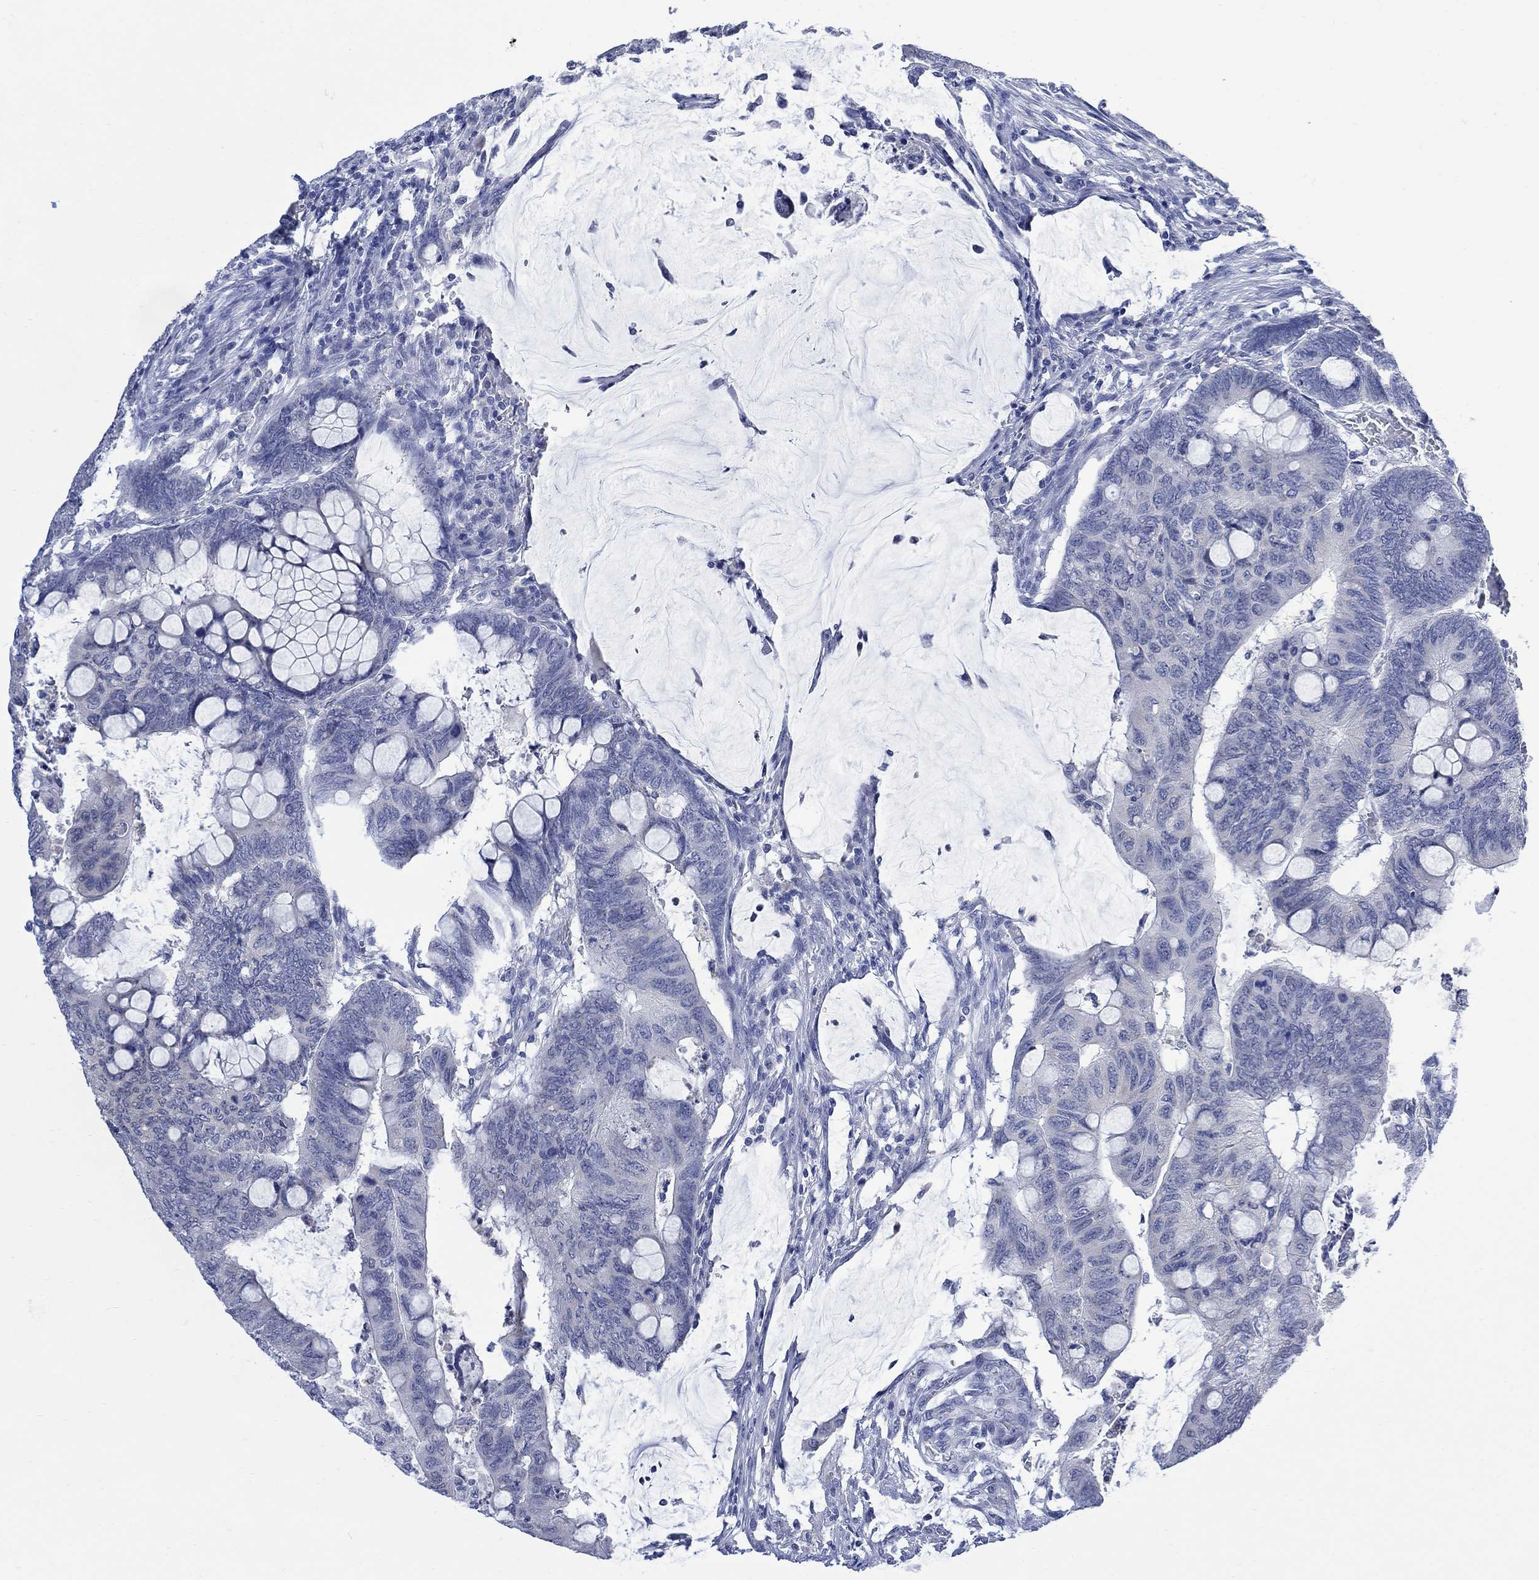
{"staining": {"intensity": "negative", "quantity": "none", "location": "none"}, "tissue": "colorectal cancer", "cell_type": "Tumor cells", "image_type": "cancer", "snomed": [{"axis": "morphology", "description": "Normal tissue, NOS"}, {"axis": "morphology", "description": "Adenocarcinoma, NOS"}, {"axis": "topography", "description": "Rectum"}, {"axis": "topography", "description": "Peripheral nerve tissue"}], "caption": "IHC micrograph of neoplastic tissue: colorectal cancer (adenocarcinoma) stained with DAB displays no significant protein expression in tumor cells. Nuclei are stained in blue.", "gene": "FBP2", "patient": {"sex": "male", "age": 92}}